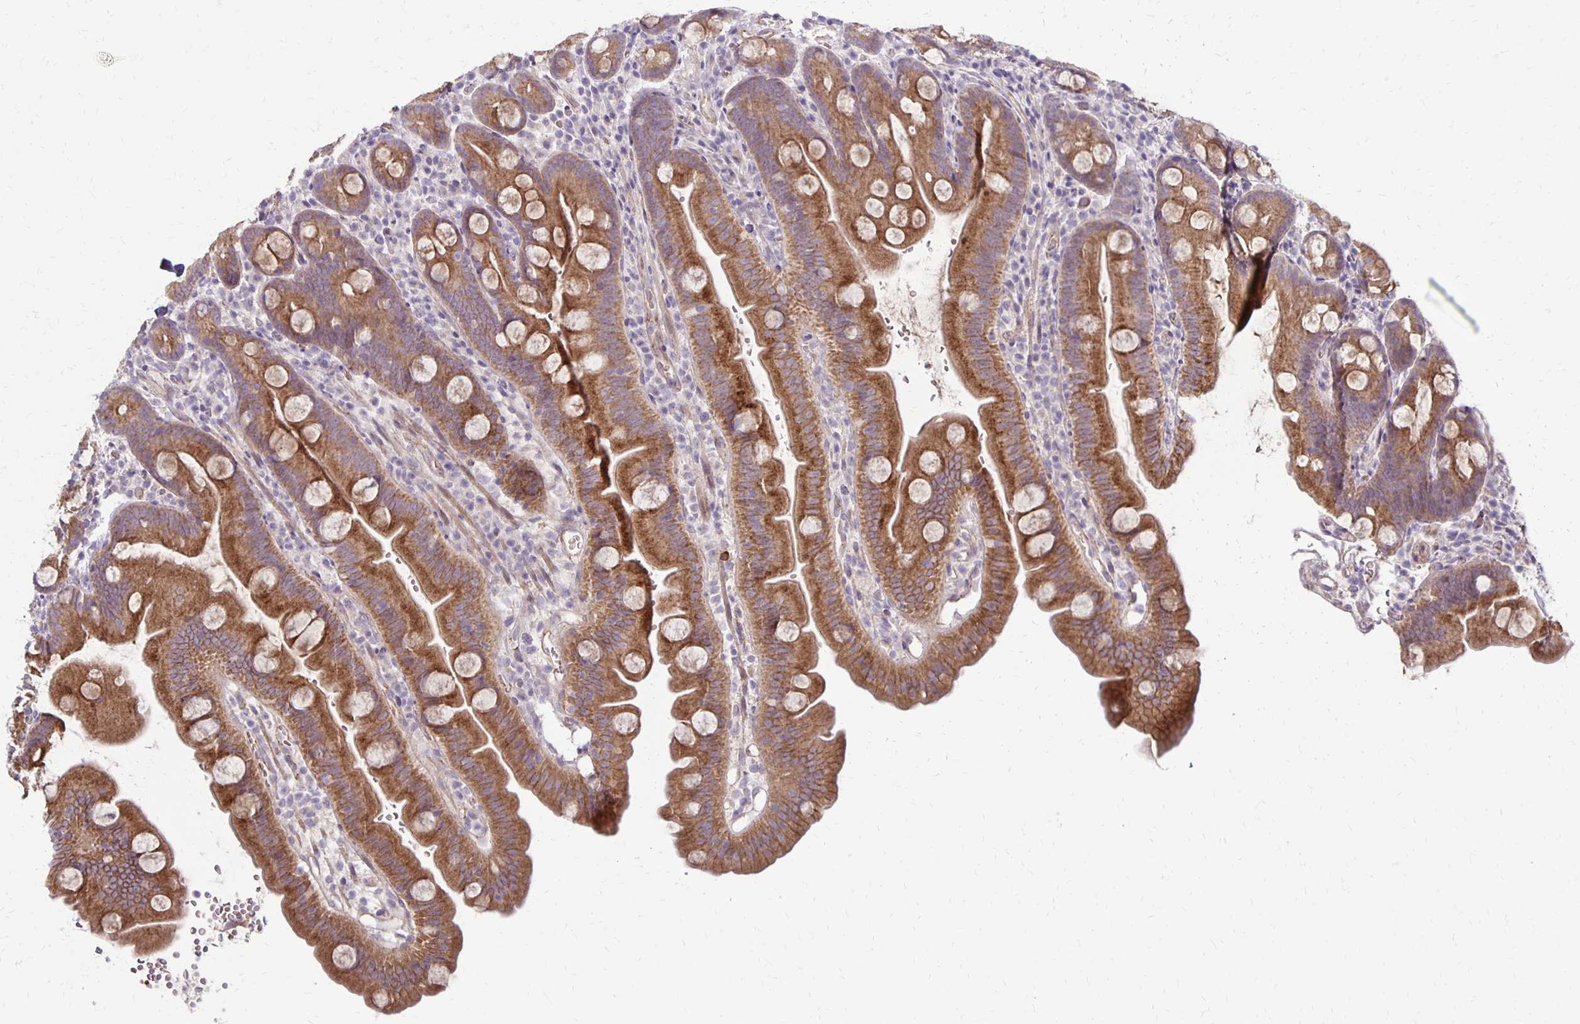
{"staining": {"intensity": "strong", "quantity": ">75%", "location": "cytoplasmic/membranous"}, "tissue": "small intestine", "cell_type": "Glandular cells", "image_type": "normal", "snomed": [{"axis": "morphology", "description": "Normal tissue, NOS"}, {"axis": "topography", "description": "Small intestine"}], "caption": "This histopathology image displays normal small intestine stained with immunohistochemistry to label a protein in brown. The cytoplasmic/membranous of glandular cells show strong positivity for the protein. Nuclei are counter-stained blue.", "gene": "KATNBL1", "patient": {"sex": "female", "age": 68}}